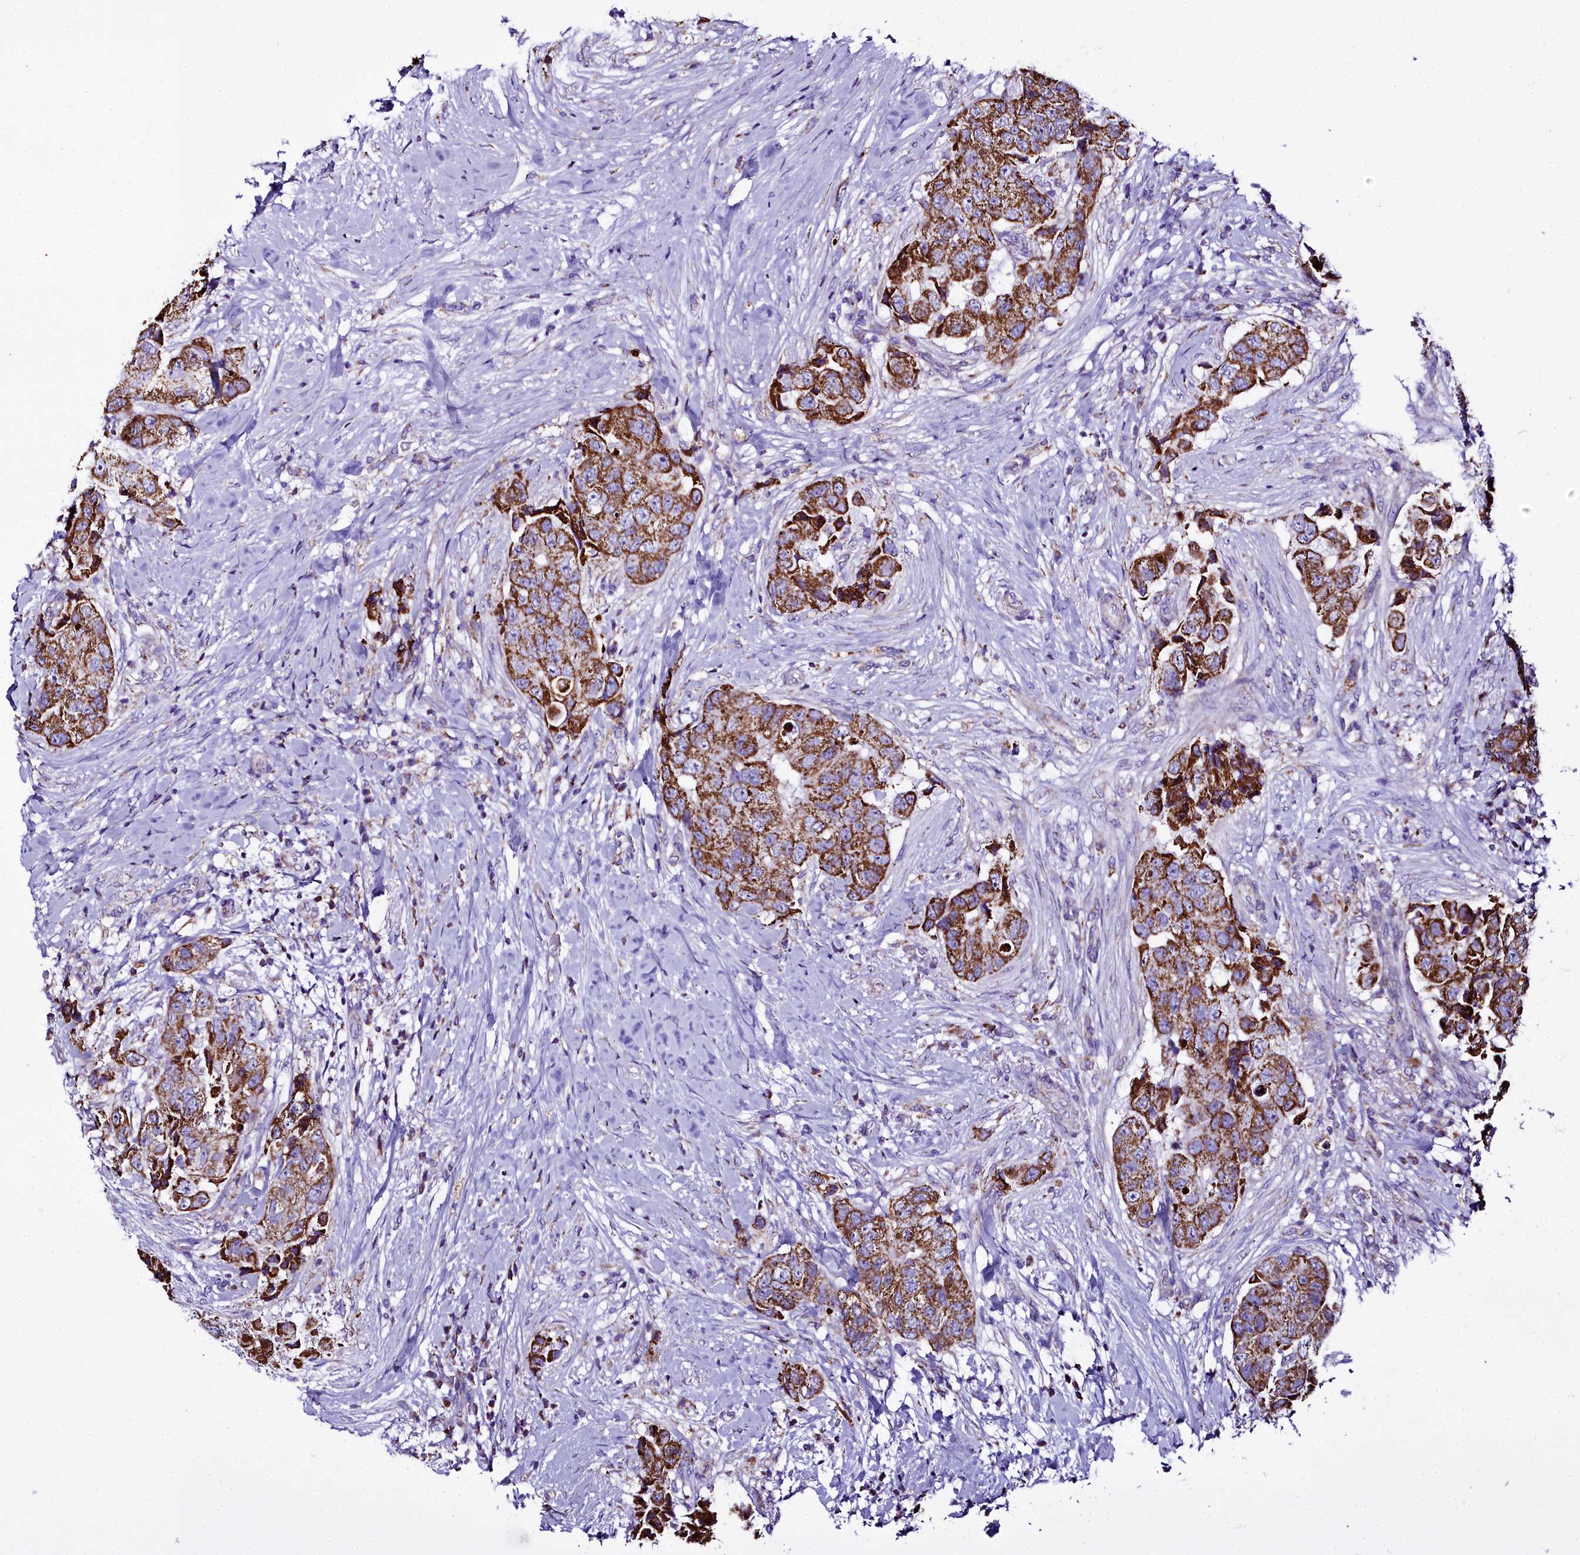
{"staining": {"intensity": "strong", "quantity": ">75%", "location": "cytoplasmic/membranous"}, "tissue": "breast cancer", "cell_type": "Tumor cells", "image_type": "cancer", "snomed": [{"axis": "morphology", "description": "Normal tissue, NOS"}, {"axis": "morphology", "description": "Duct carcinoma"}, {"axis": "topography", "description": "Breast"}], "caption": "A high amount of strong cytoplasmic/membranous staining is seen in about >75% of tumor cells in breast intraductal carcinoma tissue.", "gene": "WDFY3", "patient": {"sex": "female", "age": 62}}